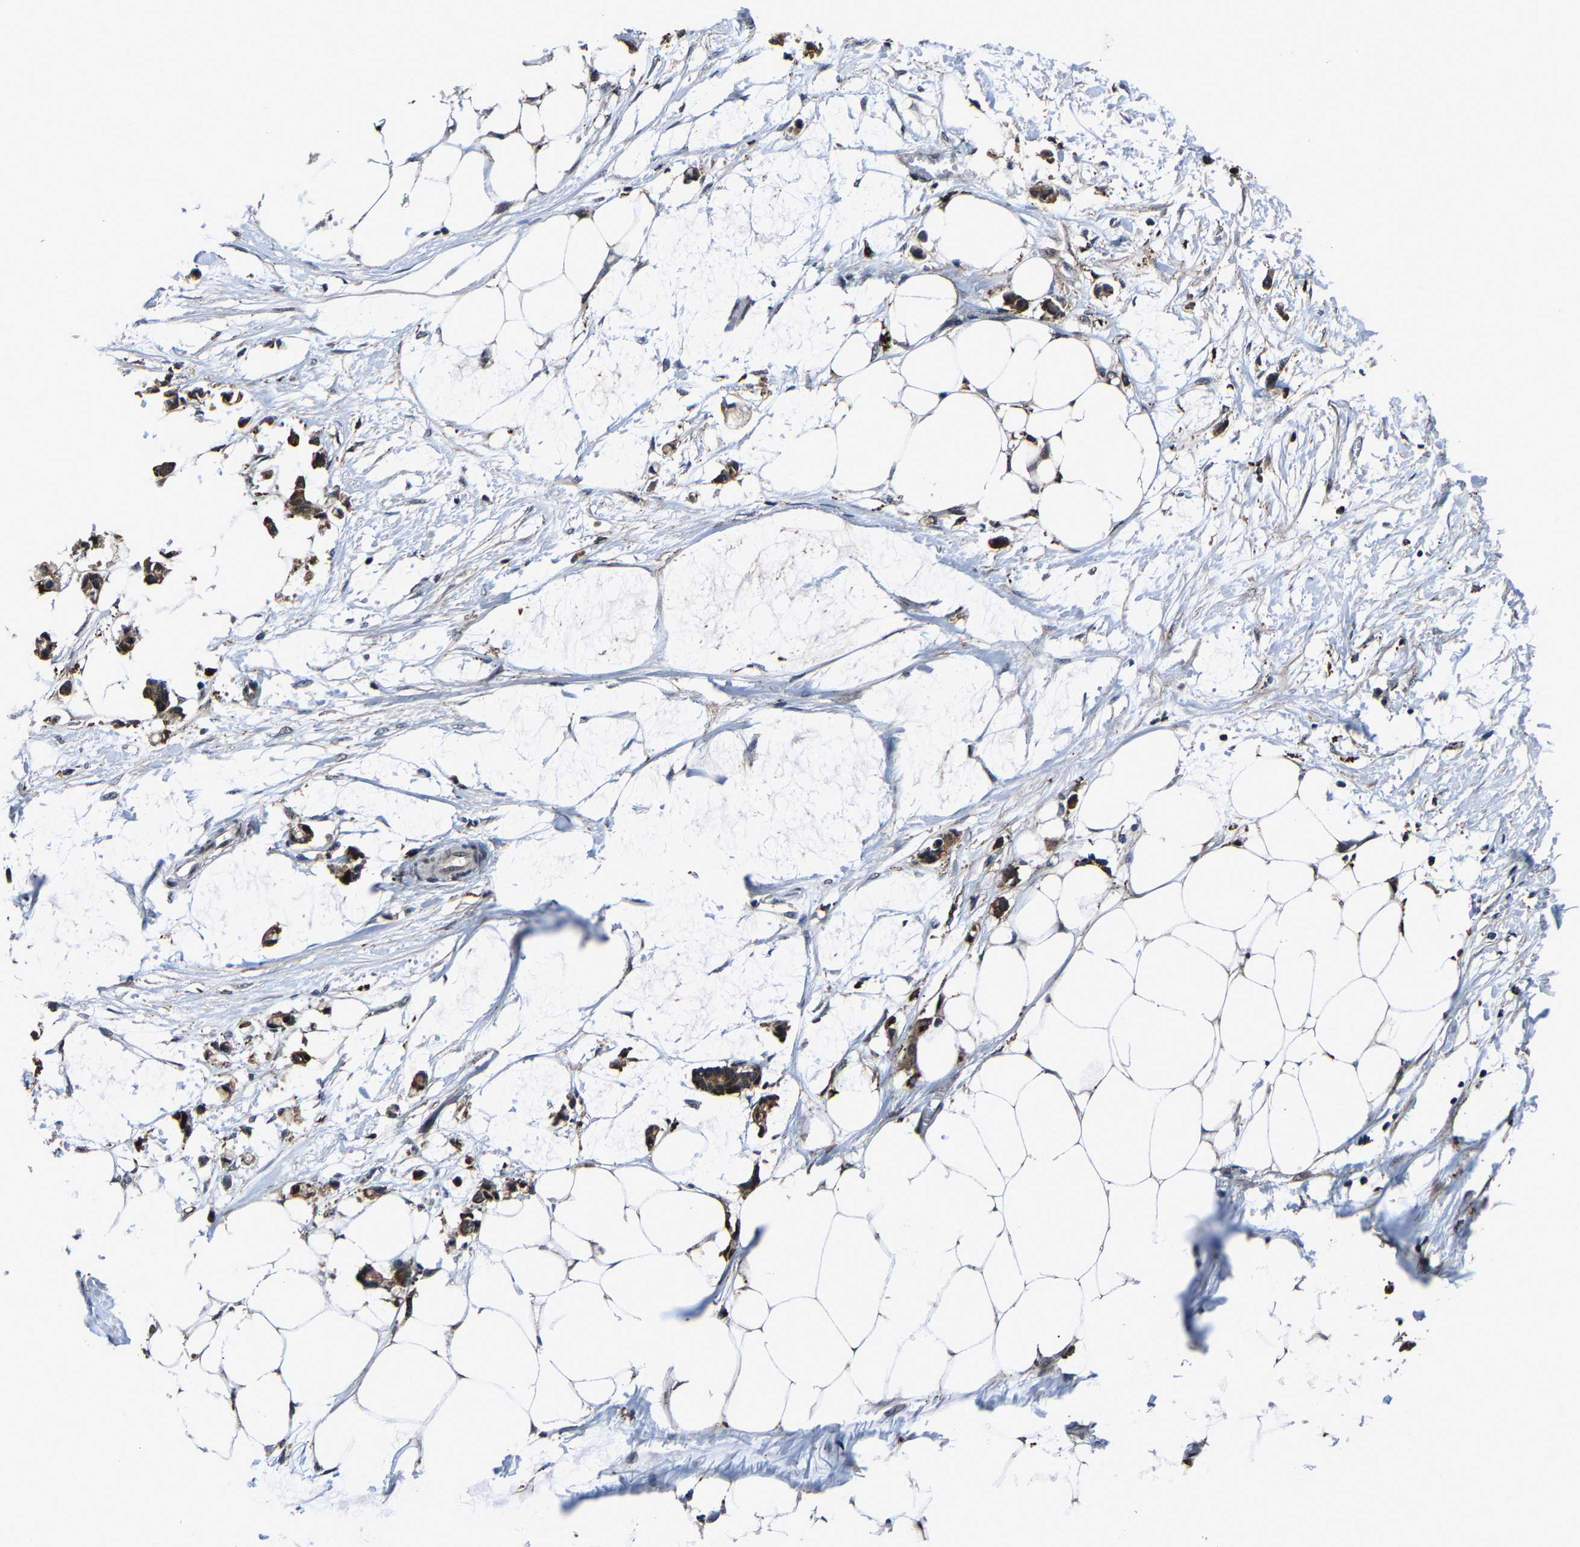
{"staining": {"intensity": "negative", "quantity": "none", "location": "none"}, "tissue": "adipose tissue", "cell_type": "Adipocytes", "image_type": "normal", "snomed": [{"axis": "morphology", "description": "Normal tissue, NOS"}, {"axis": "morphology", "description": "Adenocarcinoma, NOS"}, {"axis": "topography", "description": "Colon"}, {"axis": "topography", "description": "Peripheral nerve tissue"}], "caption": "Immunohistochemistry histopathology image of benign human adipose tissue stained for a protein (brown), which demonstrates no staining in adipocytes.", "gene": "ZCCHC7", "patient": {"sex": "male", "age": 14}}